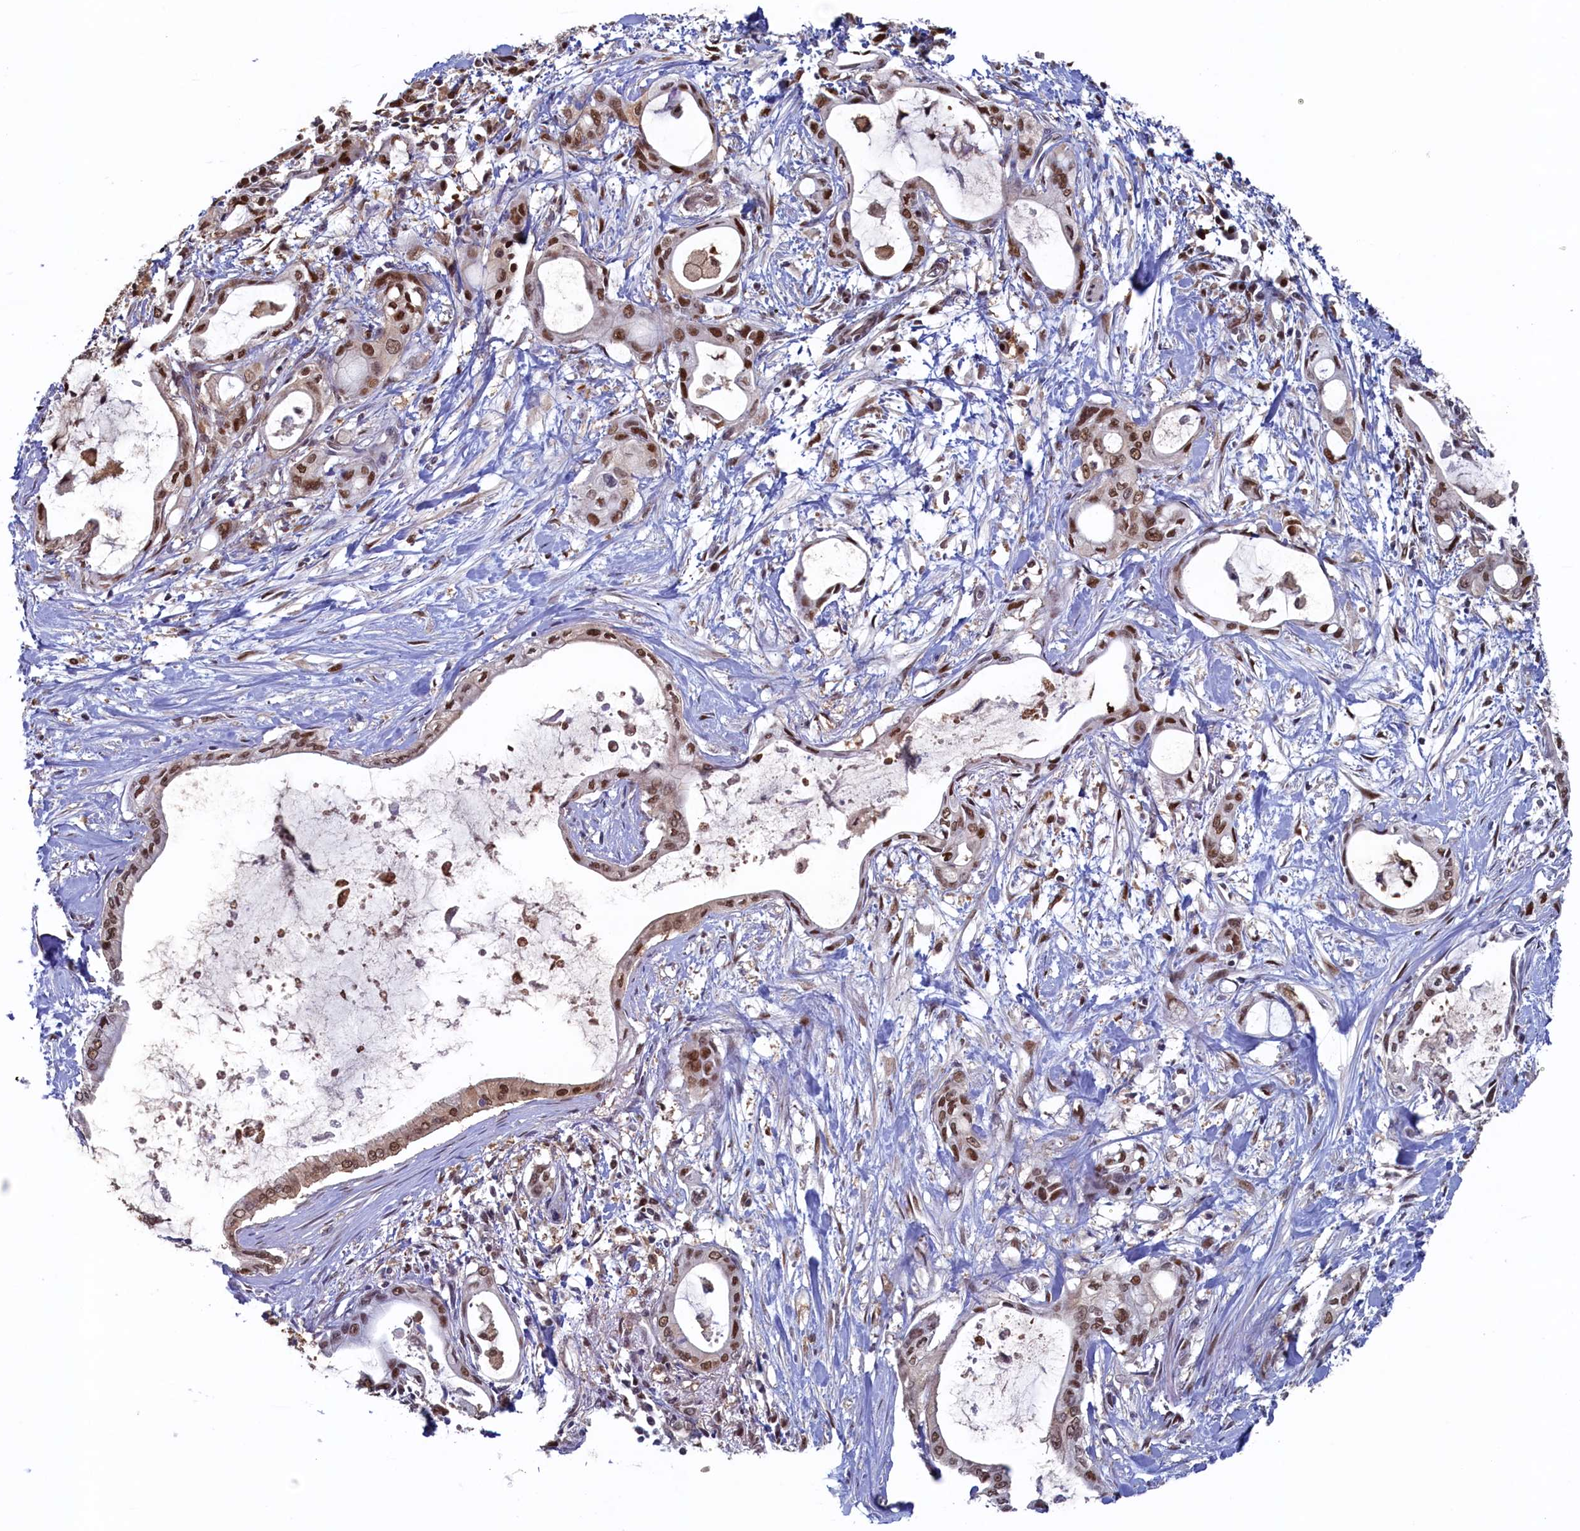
{"staining": {"intensity": "moderate", "quantity": ">75%", "location": "nuclear"}, "tissue": "pancreatic cancer", "cell_type": "Tumor cells", "image_type": "cancer", "snomed": [{"axis": "morphology", "description": "Adenocarcinoma, NOS"}, {"axis": "topography", "description": "Pancreas"}], "caption": "Immunohistochemical staining of human pancreatic adenocarcinoma demonstrates moderate nuclear protein positivity in about >75% of tumor cells.", "gene": "AHCY", "patient": {"sex": "male", "age": 72}}